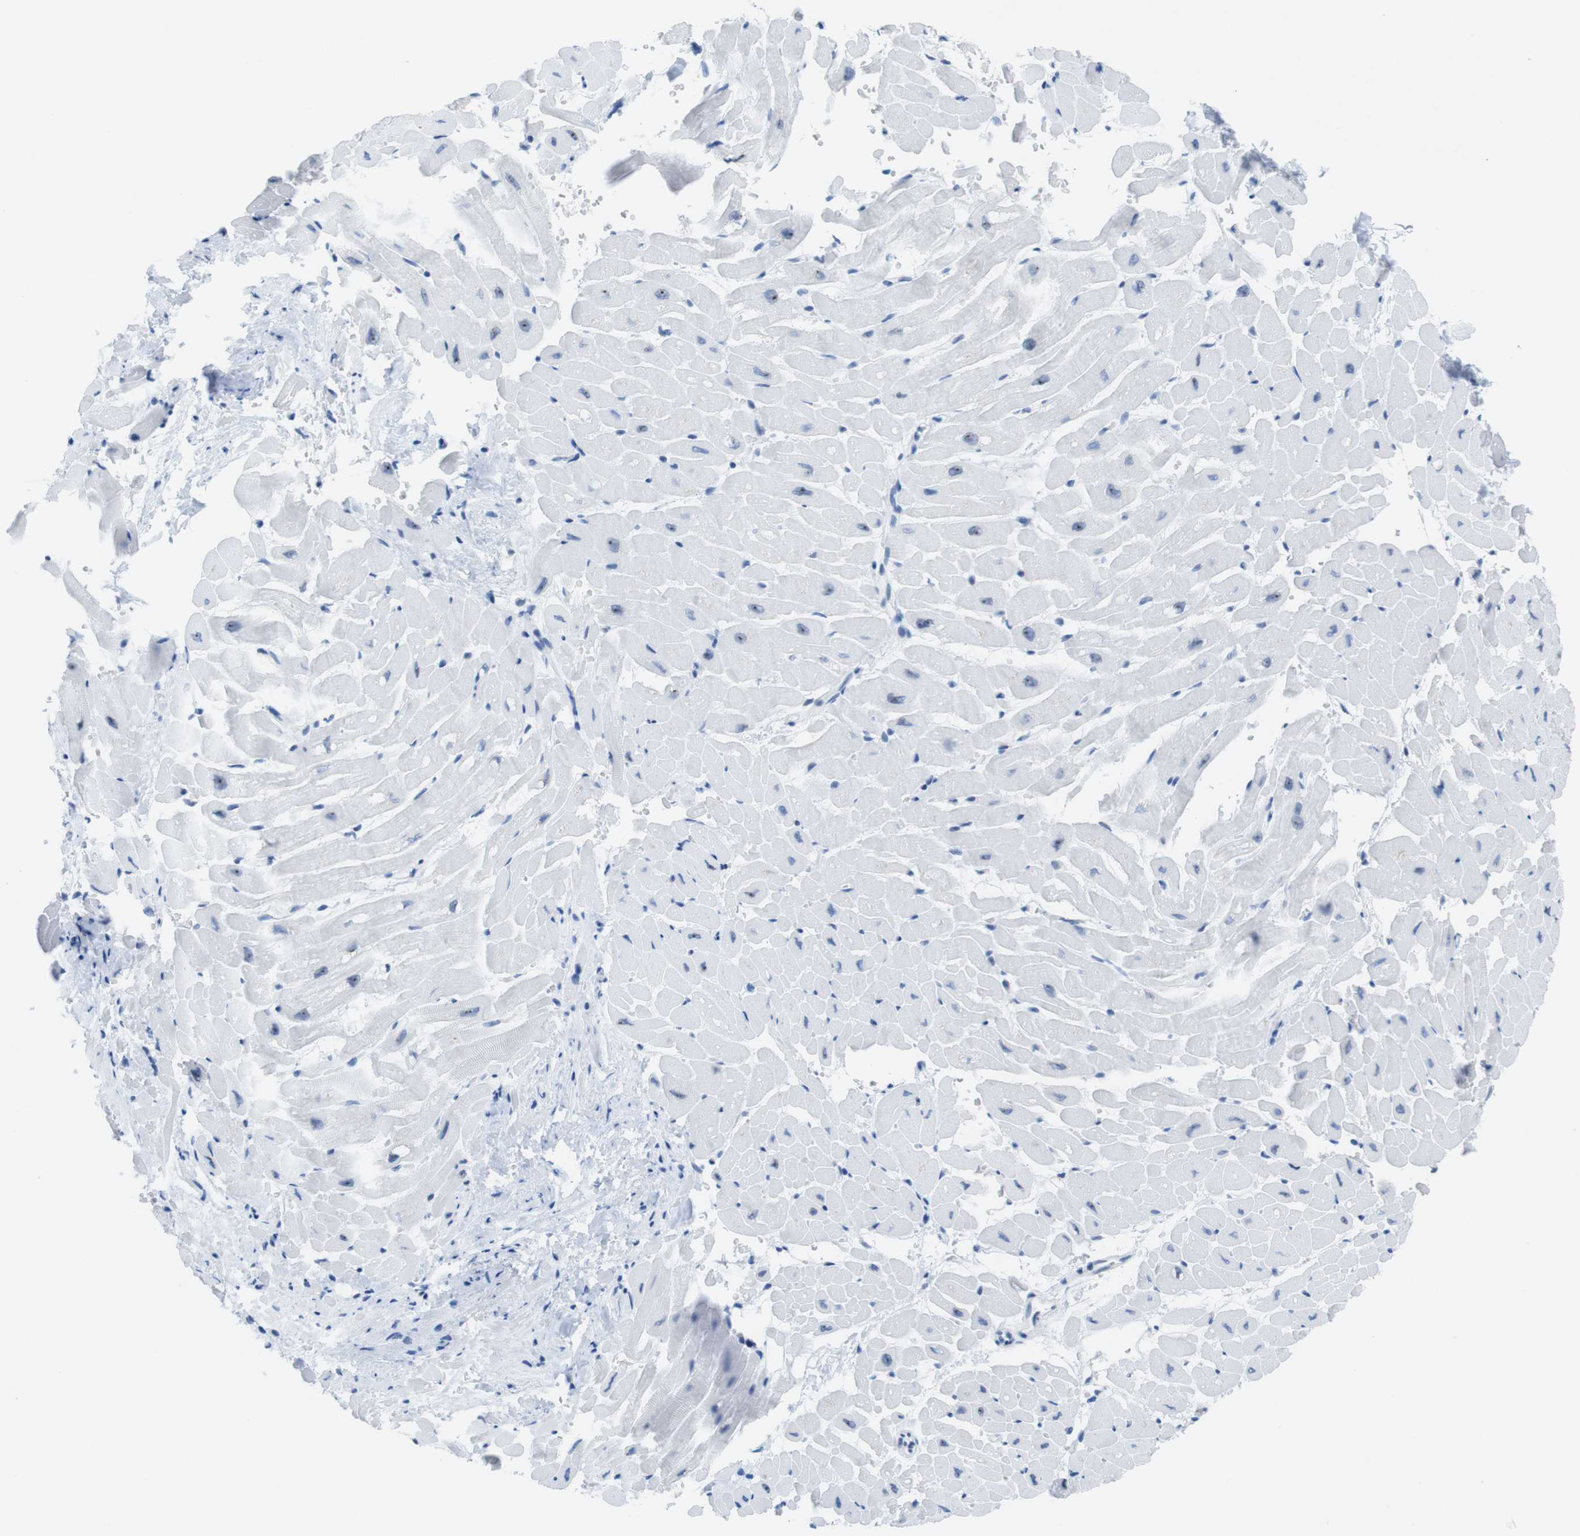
{"staining": {"intensity": "negative", "quantity": "none", "location": "none"}, "tissue": "heart muscle", "cell_type": "Cardiomyocytes", "image_type": "normal", "snomed": [{"axis": "morphology", "description": "Normal tissue, NOS"}, {"axis": "topography", "description": "Heart"}], "caption": "The photomicrograph displays no significant staining in cardiomyocytes of heart muscle.", "gene": "NIFK", "patient": {"sex": "male", "age": 45}}